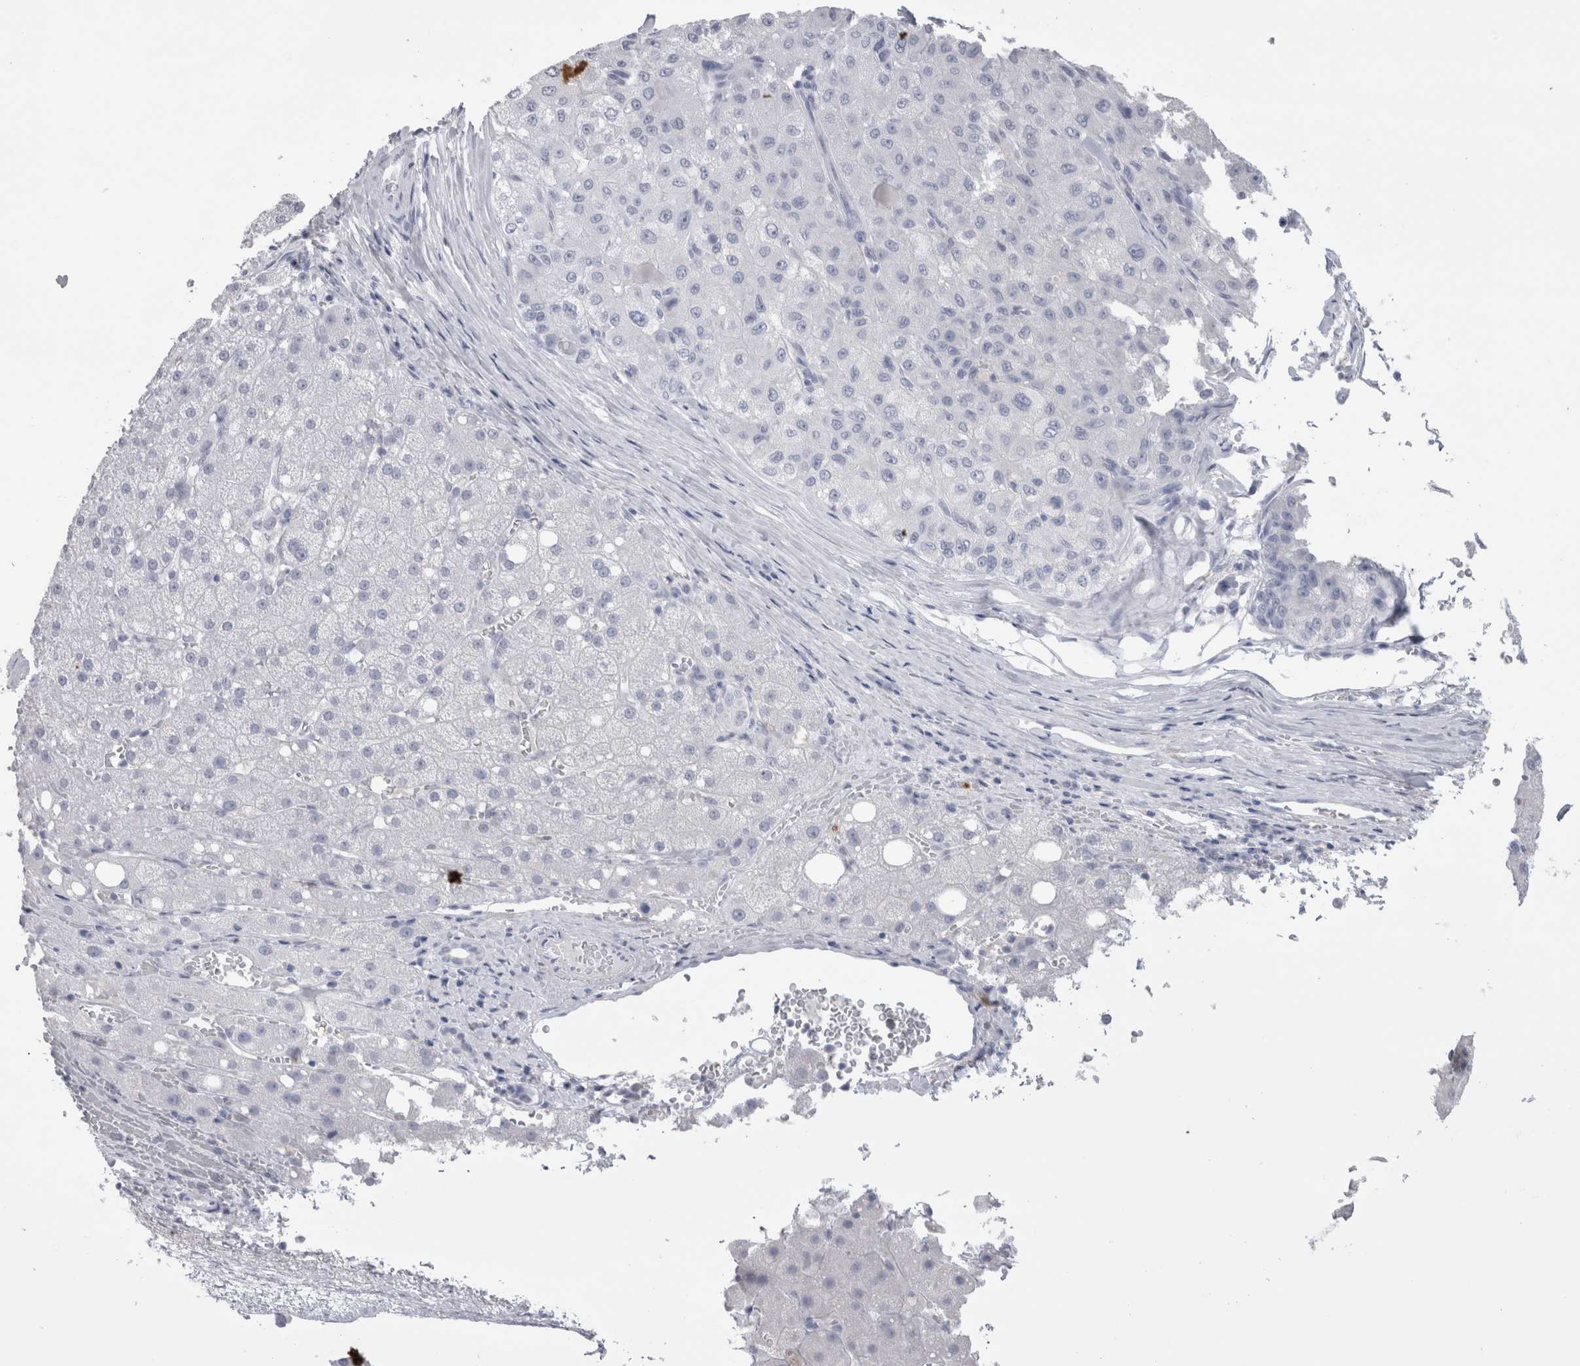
{"staining": {"intensity": "negative", "quantity": "none", "location": "none"}, "tissue": "liver cancer", "cell_type": "Tumor cells", "image_type": "cancer", "snomed": [{"axis": "morphology", "description": "Carcinoma, Hepatocellular, NOS"}, {"axis": "topography", "description": "Liver"}], "caption": "IHC of hepatocellular carcinoma (liver) demonstrates no staining in tumor cells.", "gene": "SUCNR1", "patient": {"sex": "male", "age": 80}}